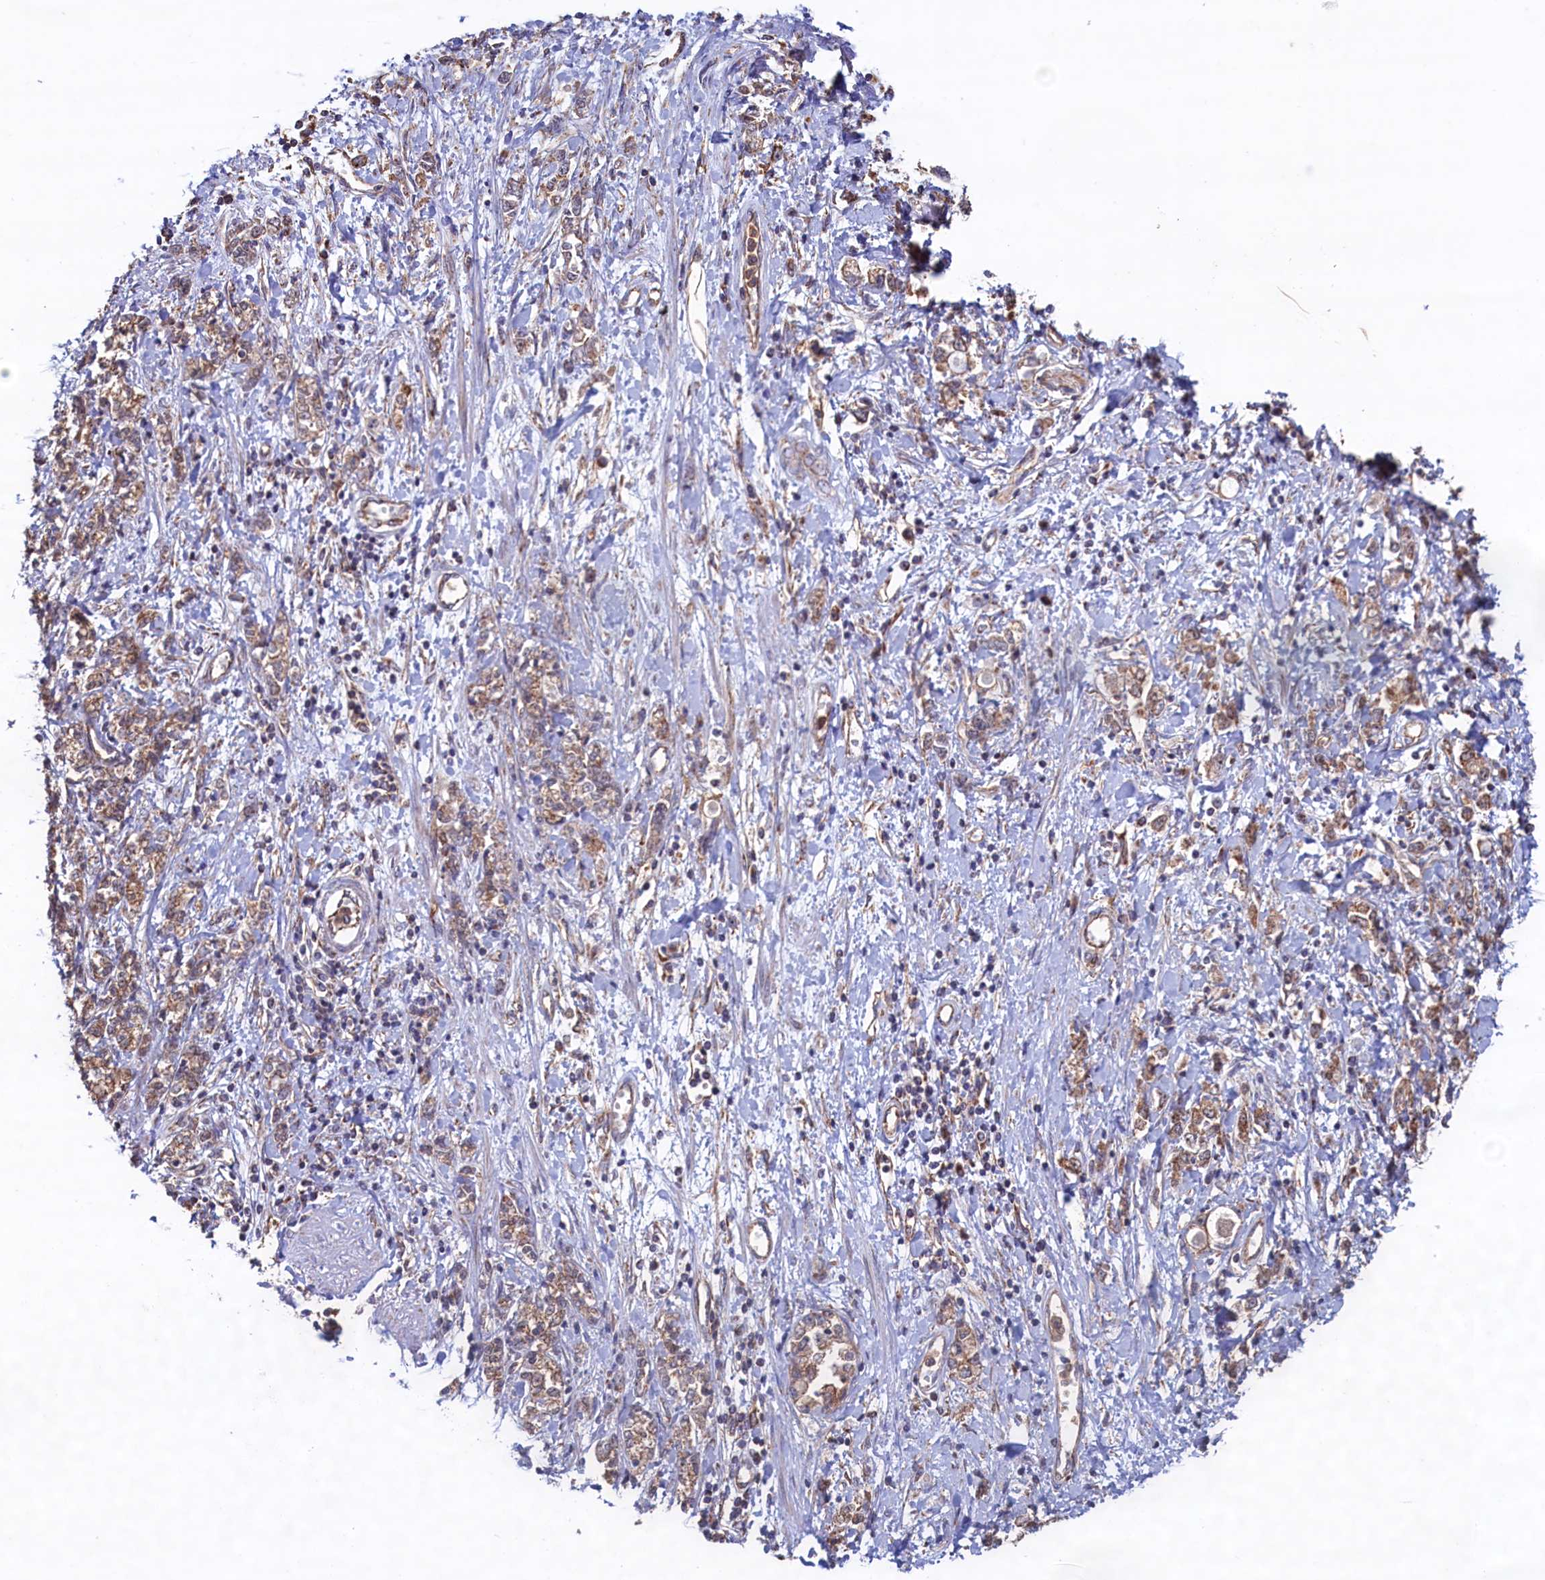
{"staining": {"intensity": "moderate", "quantity": ">75%", "location": "cytoplasmic/membranous"}, "tissue": "stomach cancer", "cell_type": "Tumor cells", "image_type": "cancer", "snomed": [{"axis": "morphology", "description": "Adenocarcinoma, NOS"}, {"axis": "topography", "description": "Stomach"}], "caption": "High-magnification brightfield microscopy of adenocarcinoma (stomach) stained with DAB (brown) and counterstained with hematoxylin (blue). tumor cells exhibit moderate cytoplasmic/membranous expression is identified in approximately>75% of cells.", "gene": "UBE3B", "patient": {"sex": "female", "age": 76}}